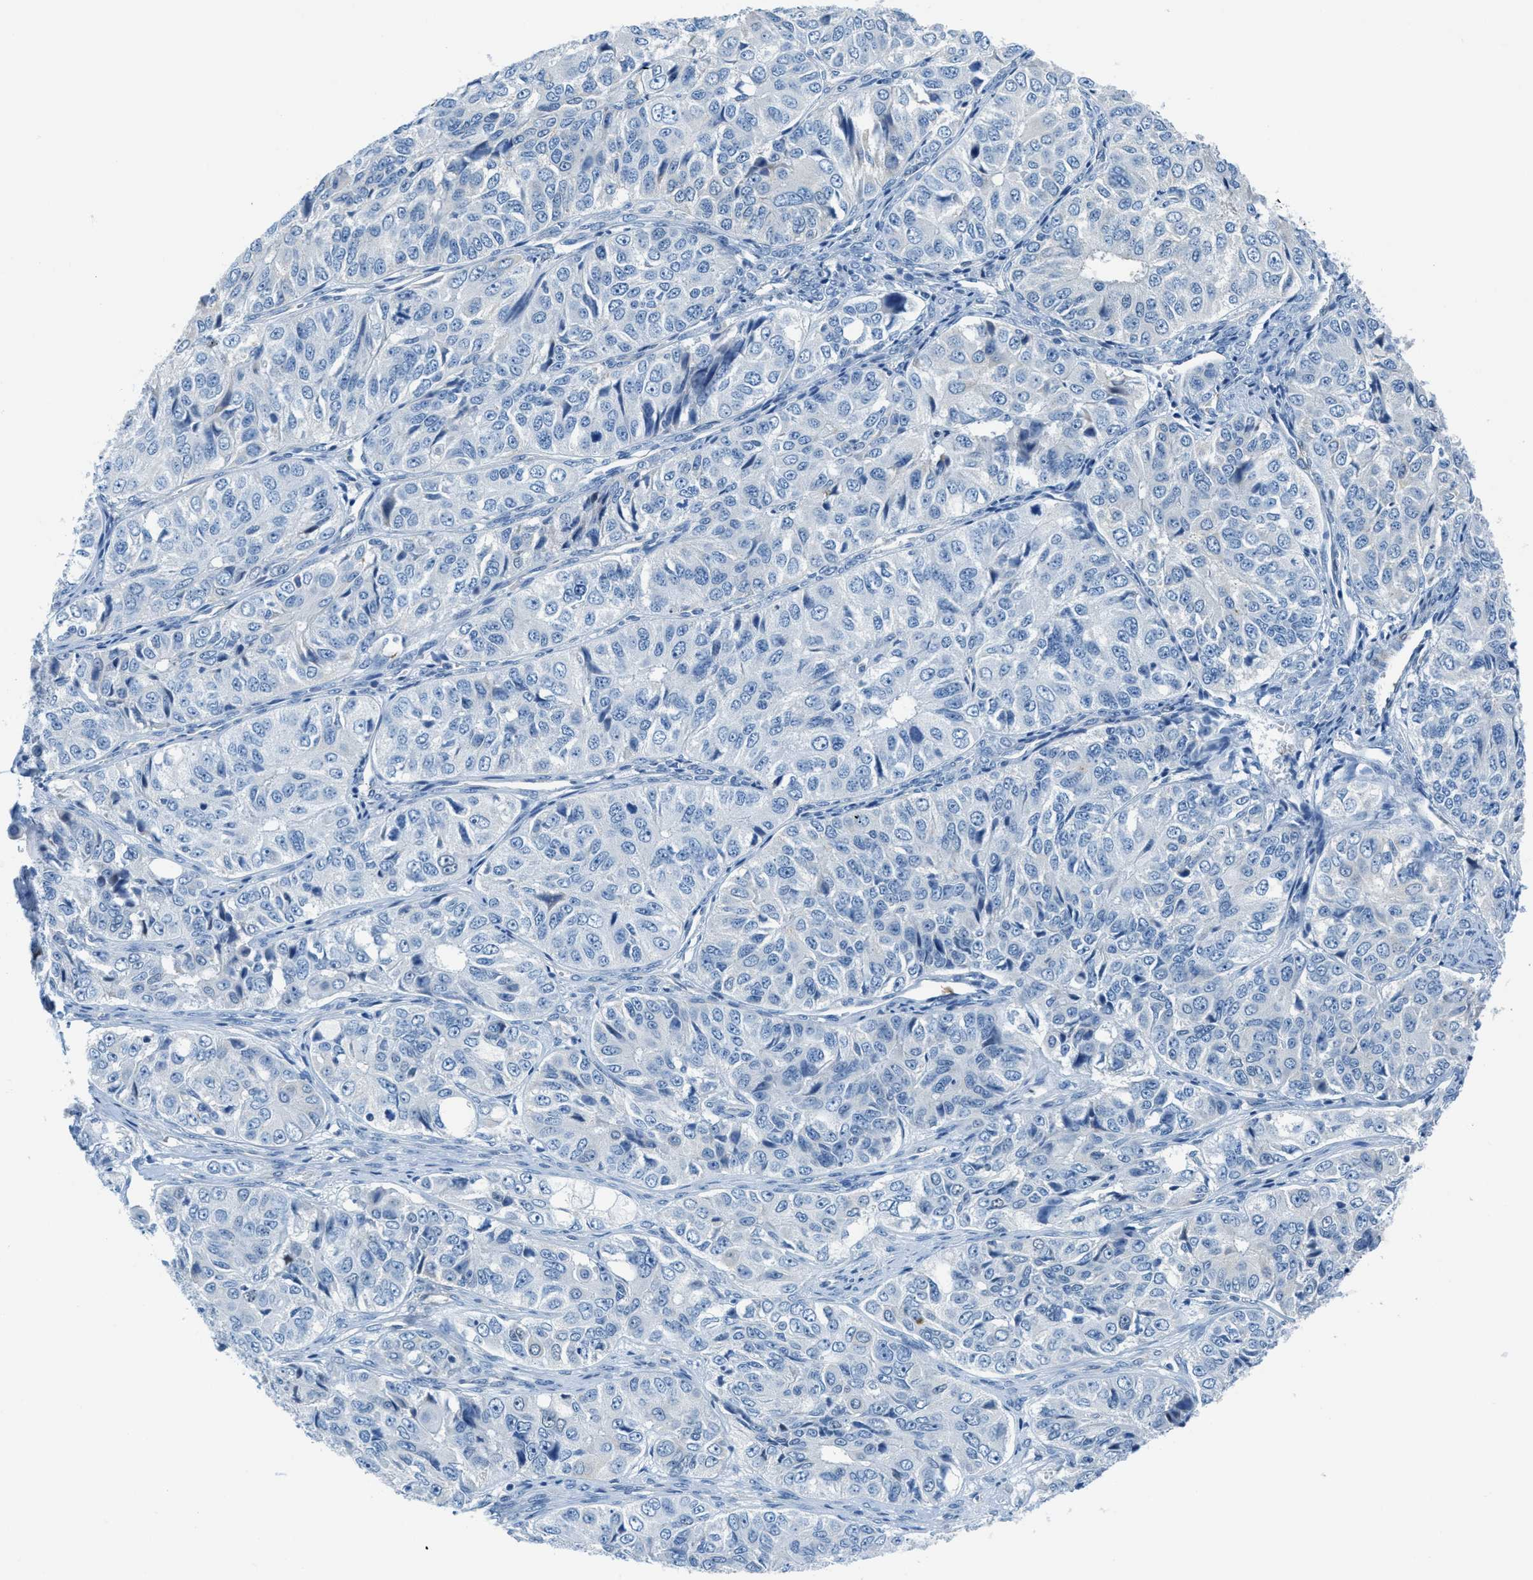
{"staining": {"intensity": "negative", "quantity": "none", "location": "none"}, "tissue": "ovarian cancer", "cell_type": "Tumor cells", "image_type": "cancer", "snomed": [{"axis": "morphology", "description": "Carcinoma, endometroid"}, {"axis": "topography", "description": "Ovary"}], "caption": "Human endometroid carcinoma (ovarian) stained for a protein using immunohistochemistry (IHC) reveals no expression in tumor cells.", "gene": "MAPRE2", "patient": {"sex": "female", "age": 51}}